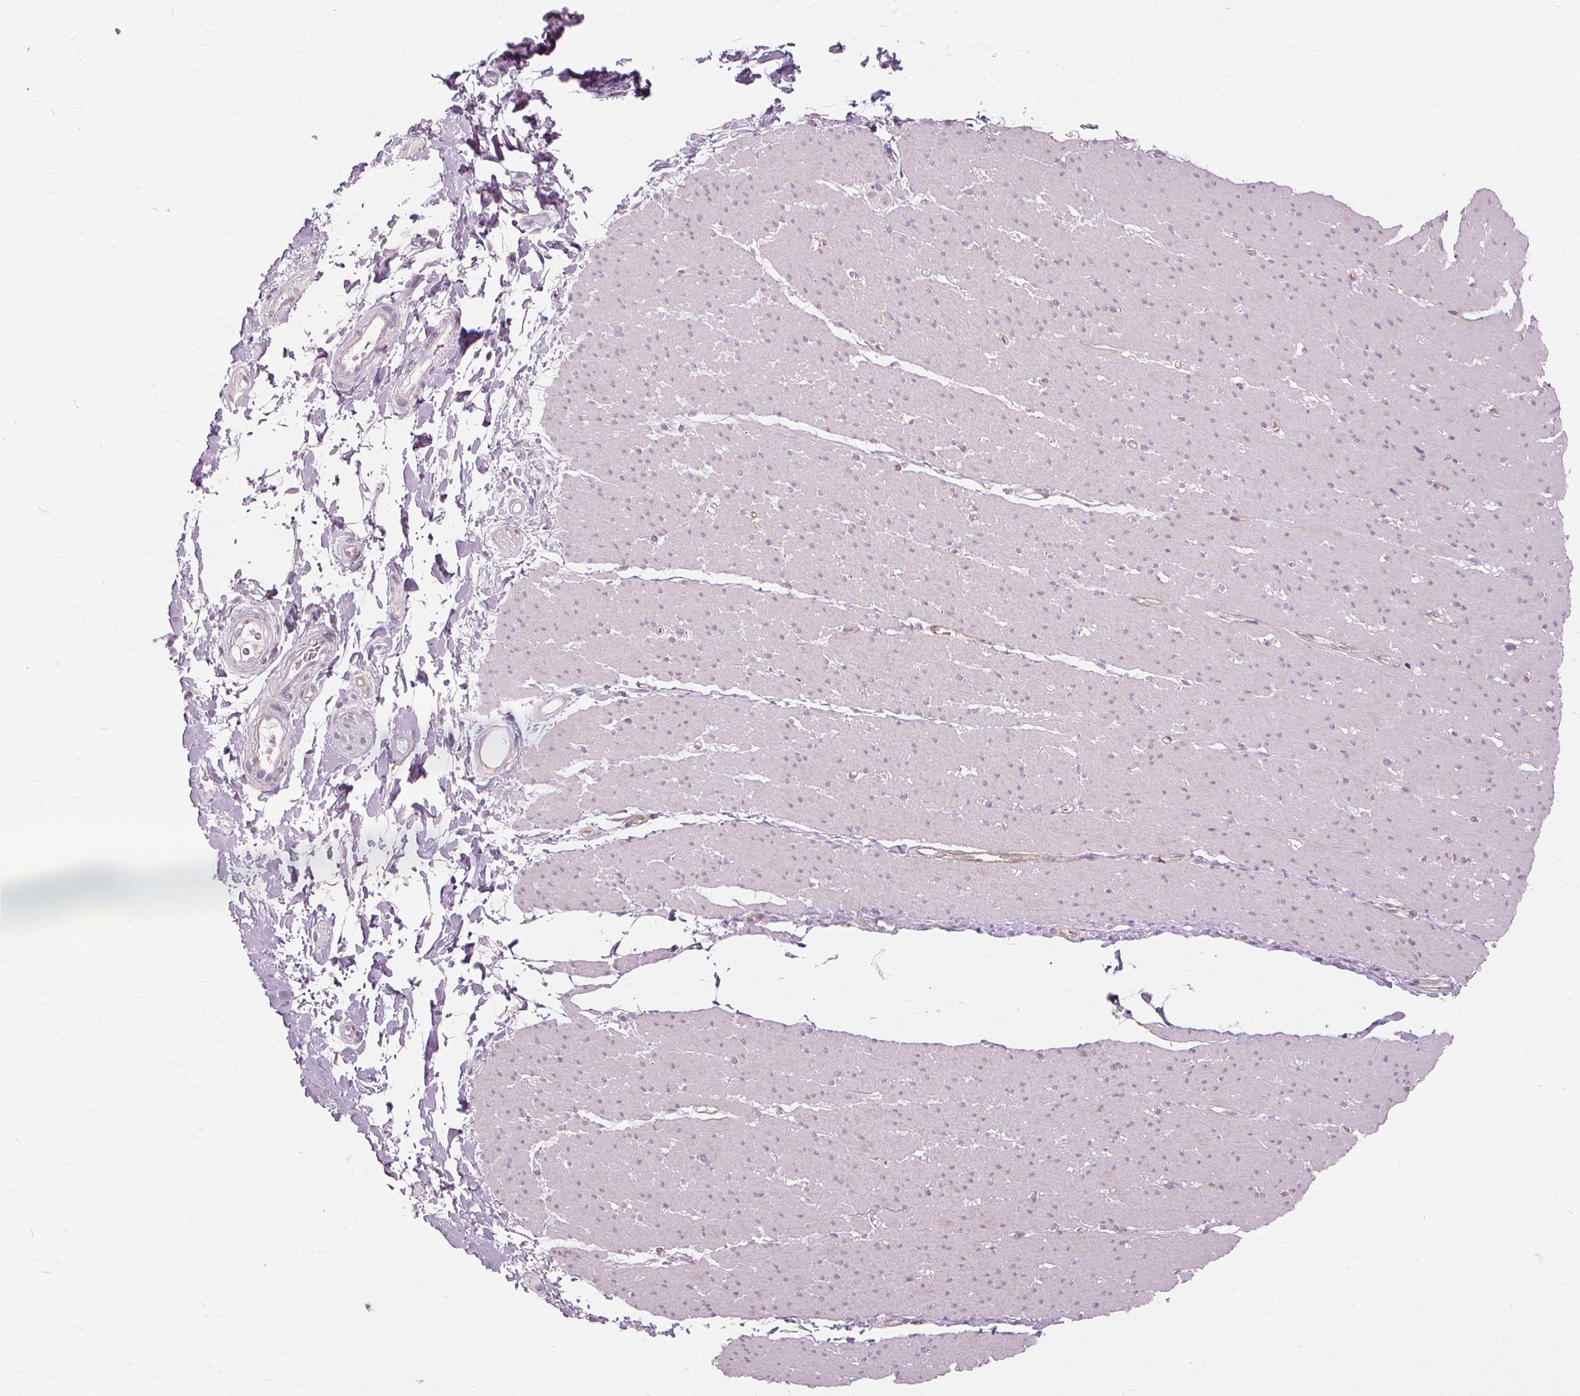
{"staining": {"intensity": "negative", "quantity": "none", "location": "none"}, "tissue": "smooth muscle", "cell_type": "Smooth muscle cells", "image_type": "normal", "snomed": [{"axis": "morphology", "description": "Normal tissue, NOS"}, {"axis": "topography", "description": "Smooth muscle"}, {"axis": "topography", "description": "Rectum"}], "caption": "IHC micrograph of benign smooth muscle stained for a protein (brown), which exhibits no expression in smooth muscle cells. The staining was performed using DAB to visualize the protein expression in brown, while the nuclei were stained in blue with hematoxylin (Magnification: 20x).", "gene": "SFTPD", "patient": {"sex": "male", "age": 53}}